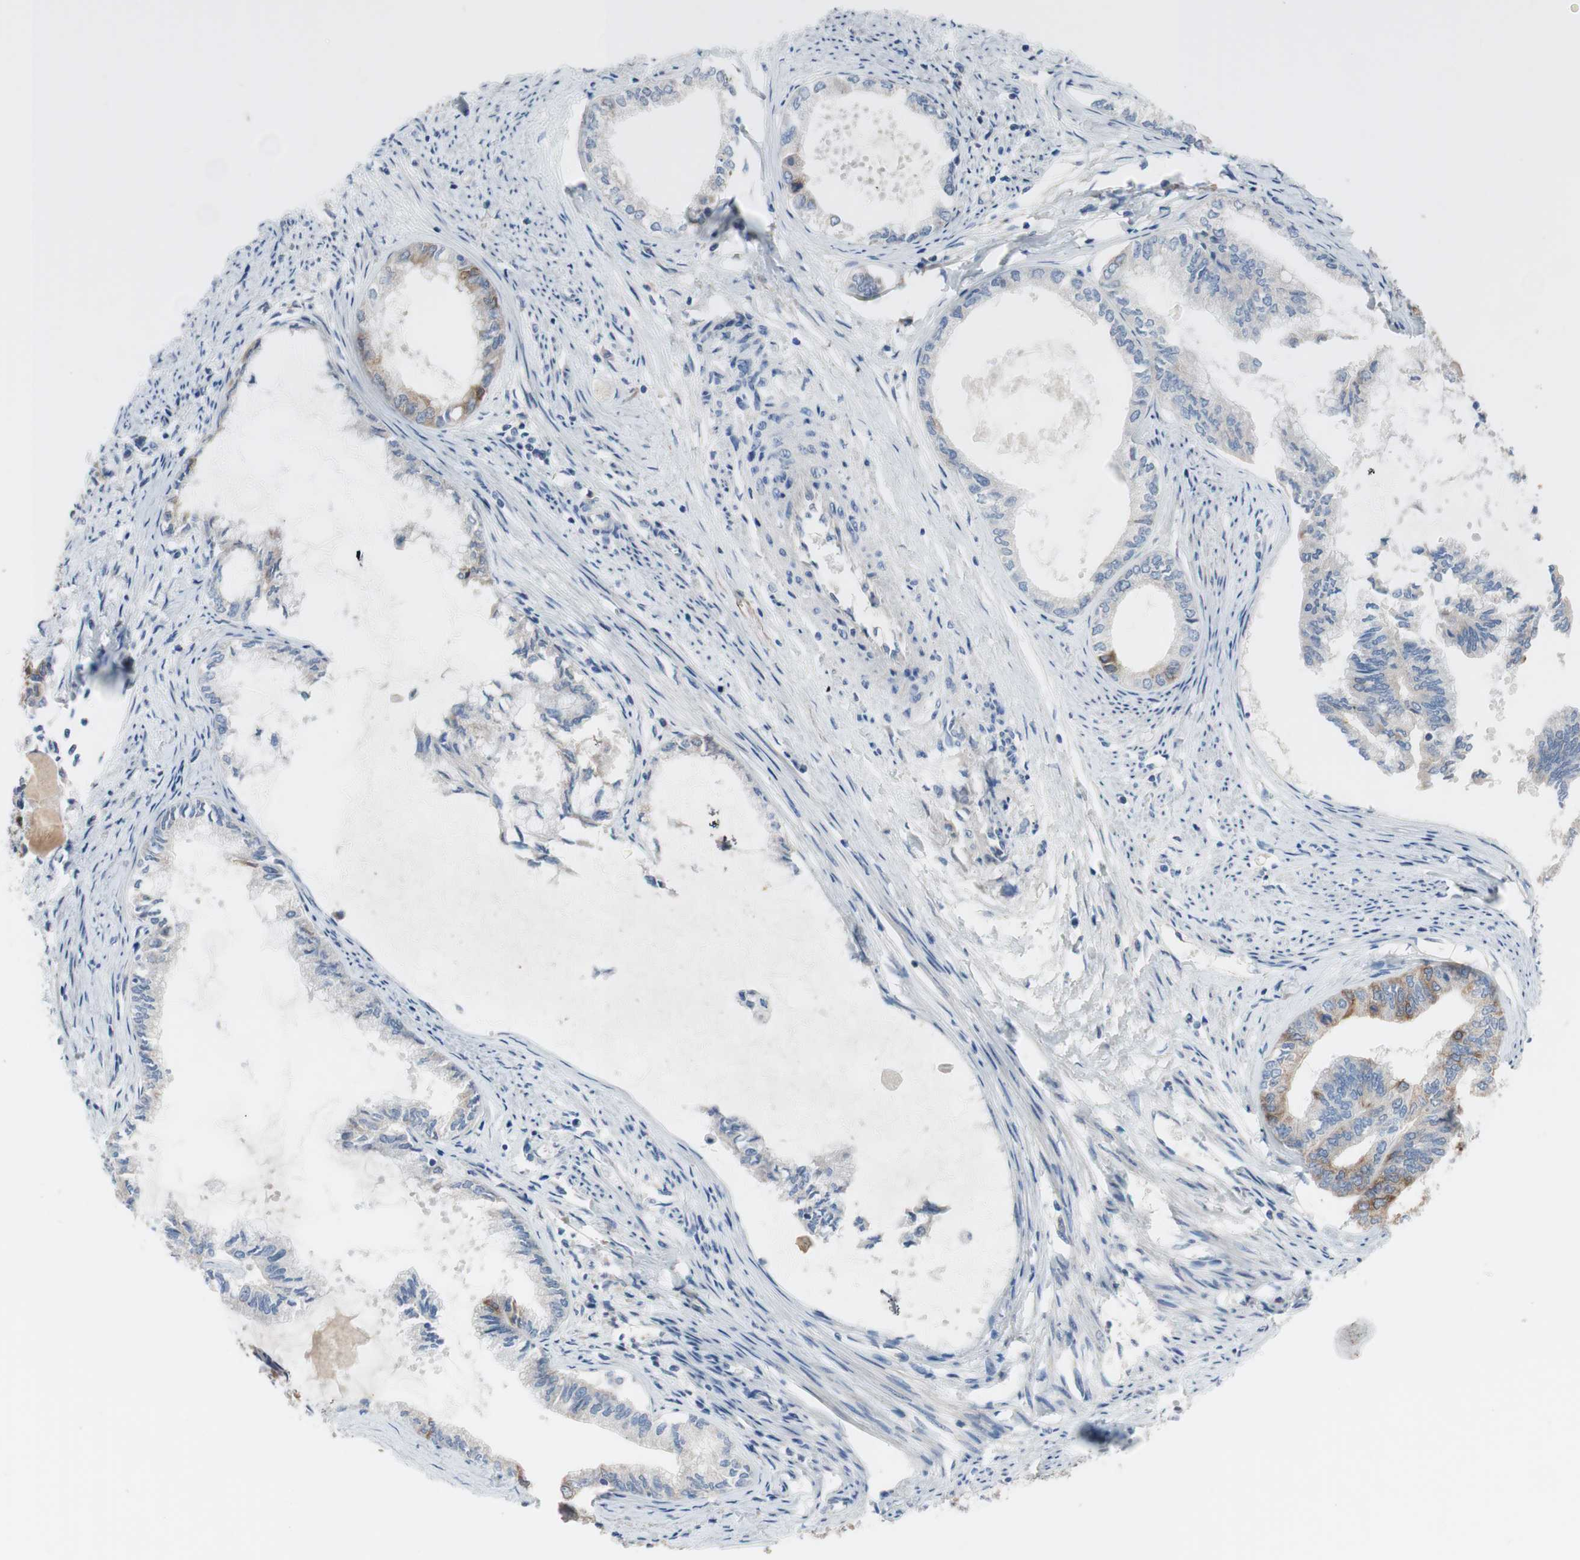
{"staining": {"intensity": "moderate", "quantity": "<25%", "location": "cytoplasmic/membranous"}, "tissue": "endometrial cancer", "cell_type": "Tumor cells", "image_type": "cancer", "snomed": [{"axis": "morphology", "description": "Adenocarcinoma, NOS"}, {"axis": "topography", "description": "Endometrium"}], "caption": "Protein analysis of adenocarcinoma (endometrial) tissue displays moderate cytoplasmic/membranous expression in about <25% of tumor cells. The protein is stained brown, and the nuclei are stained in blue (DAB IHC with brightfield microscopy, high magnification).", "gene": "FDFT1", "patient": {"sex": "female", "age": 86}}